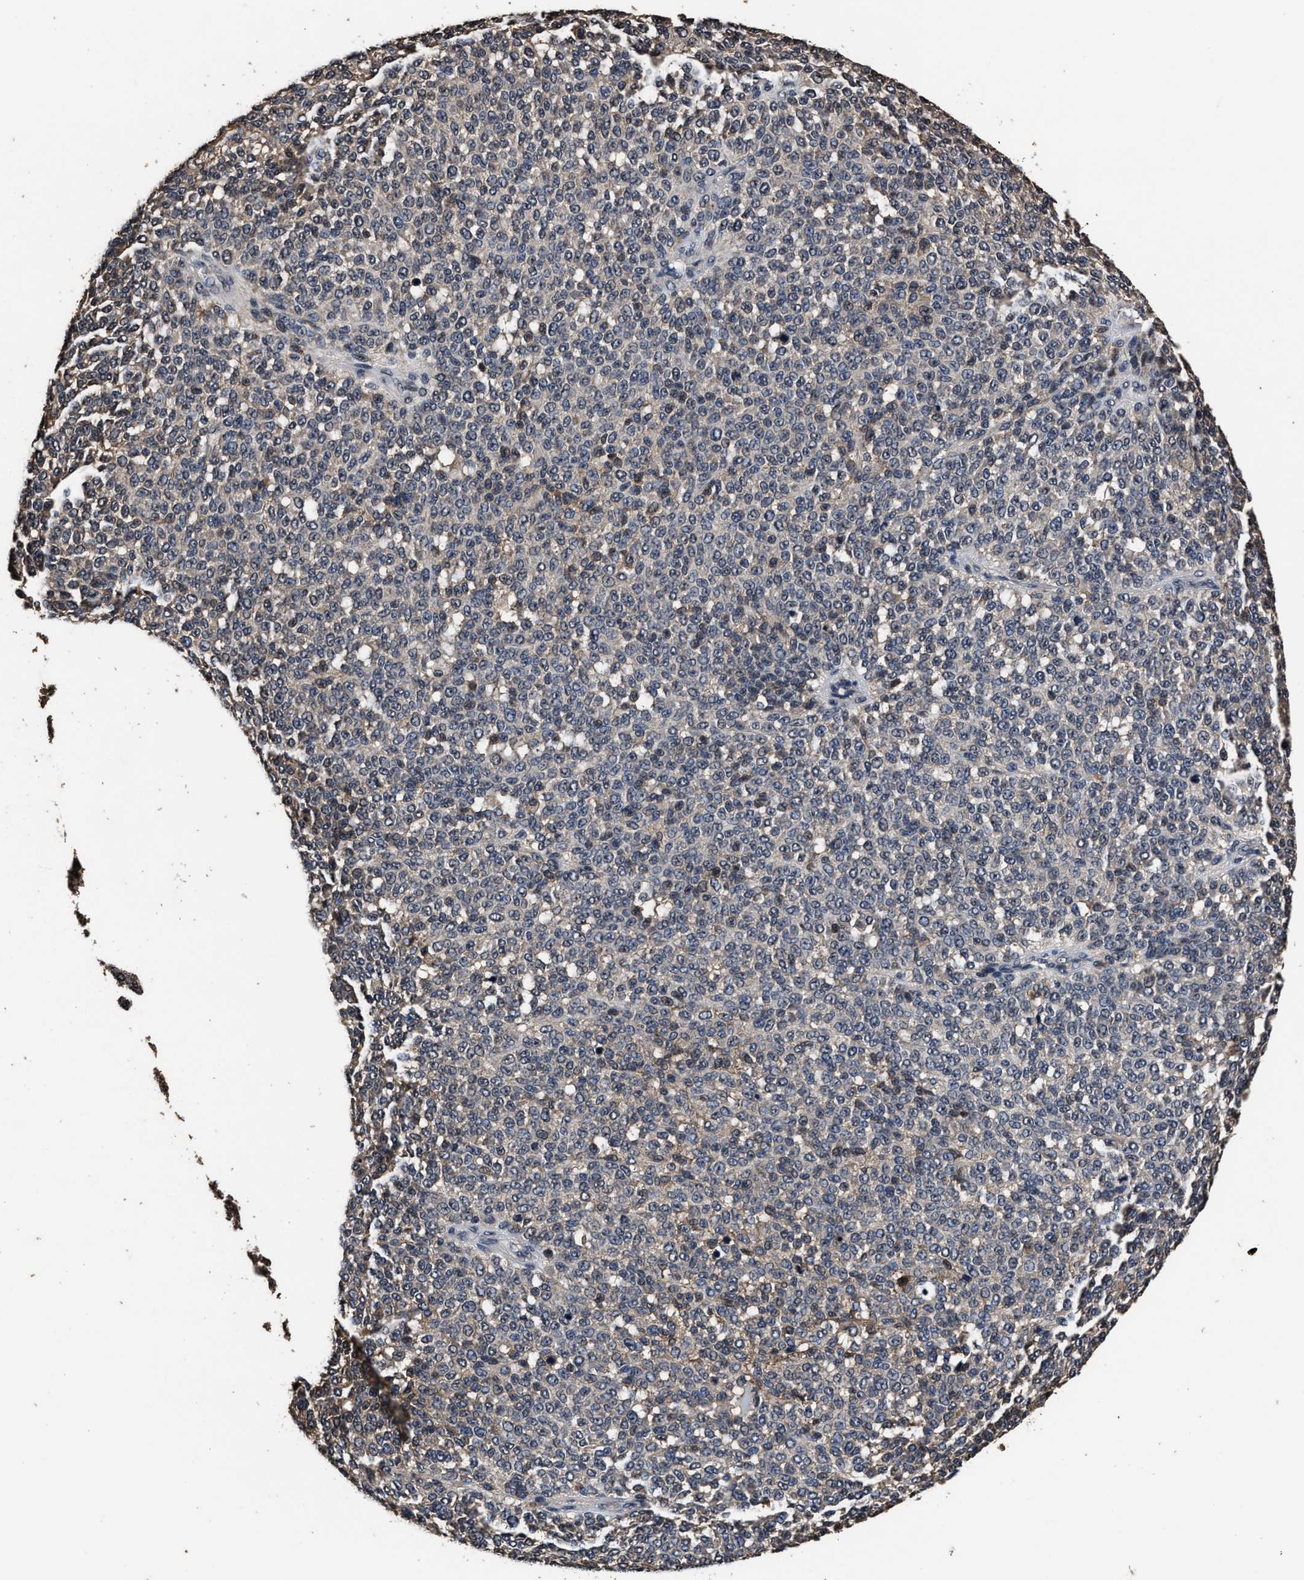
{"staining": {"intensity": "weak", "quantity": "<25%", "location": "cytoplasmic/membranous"}, "tissue": "melanoma", "cell_type": "Tumor cells", "image_type": "cancer", "snomed": [{"axis": "morphology", "description": "Malignant melanoma, NOS"}, {"axis": "topography", "description": "Skin"}], "caption": "Malignant melanoma was stained to show a protein in brown. There is no significant staining in tumor cells.", "gene": "RSBN1L", "patient": {"sex": "male", "age": 59}}